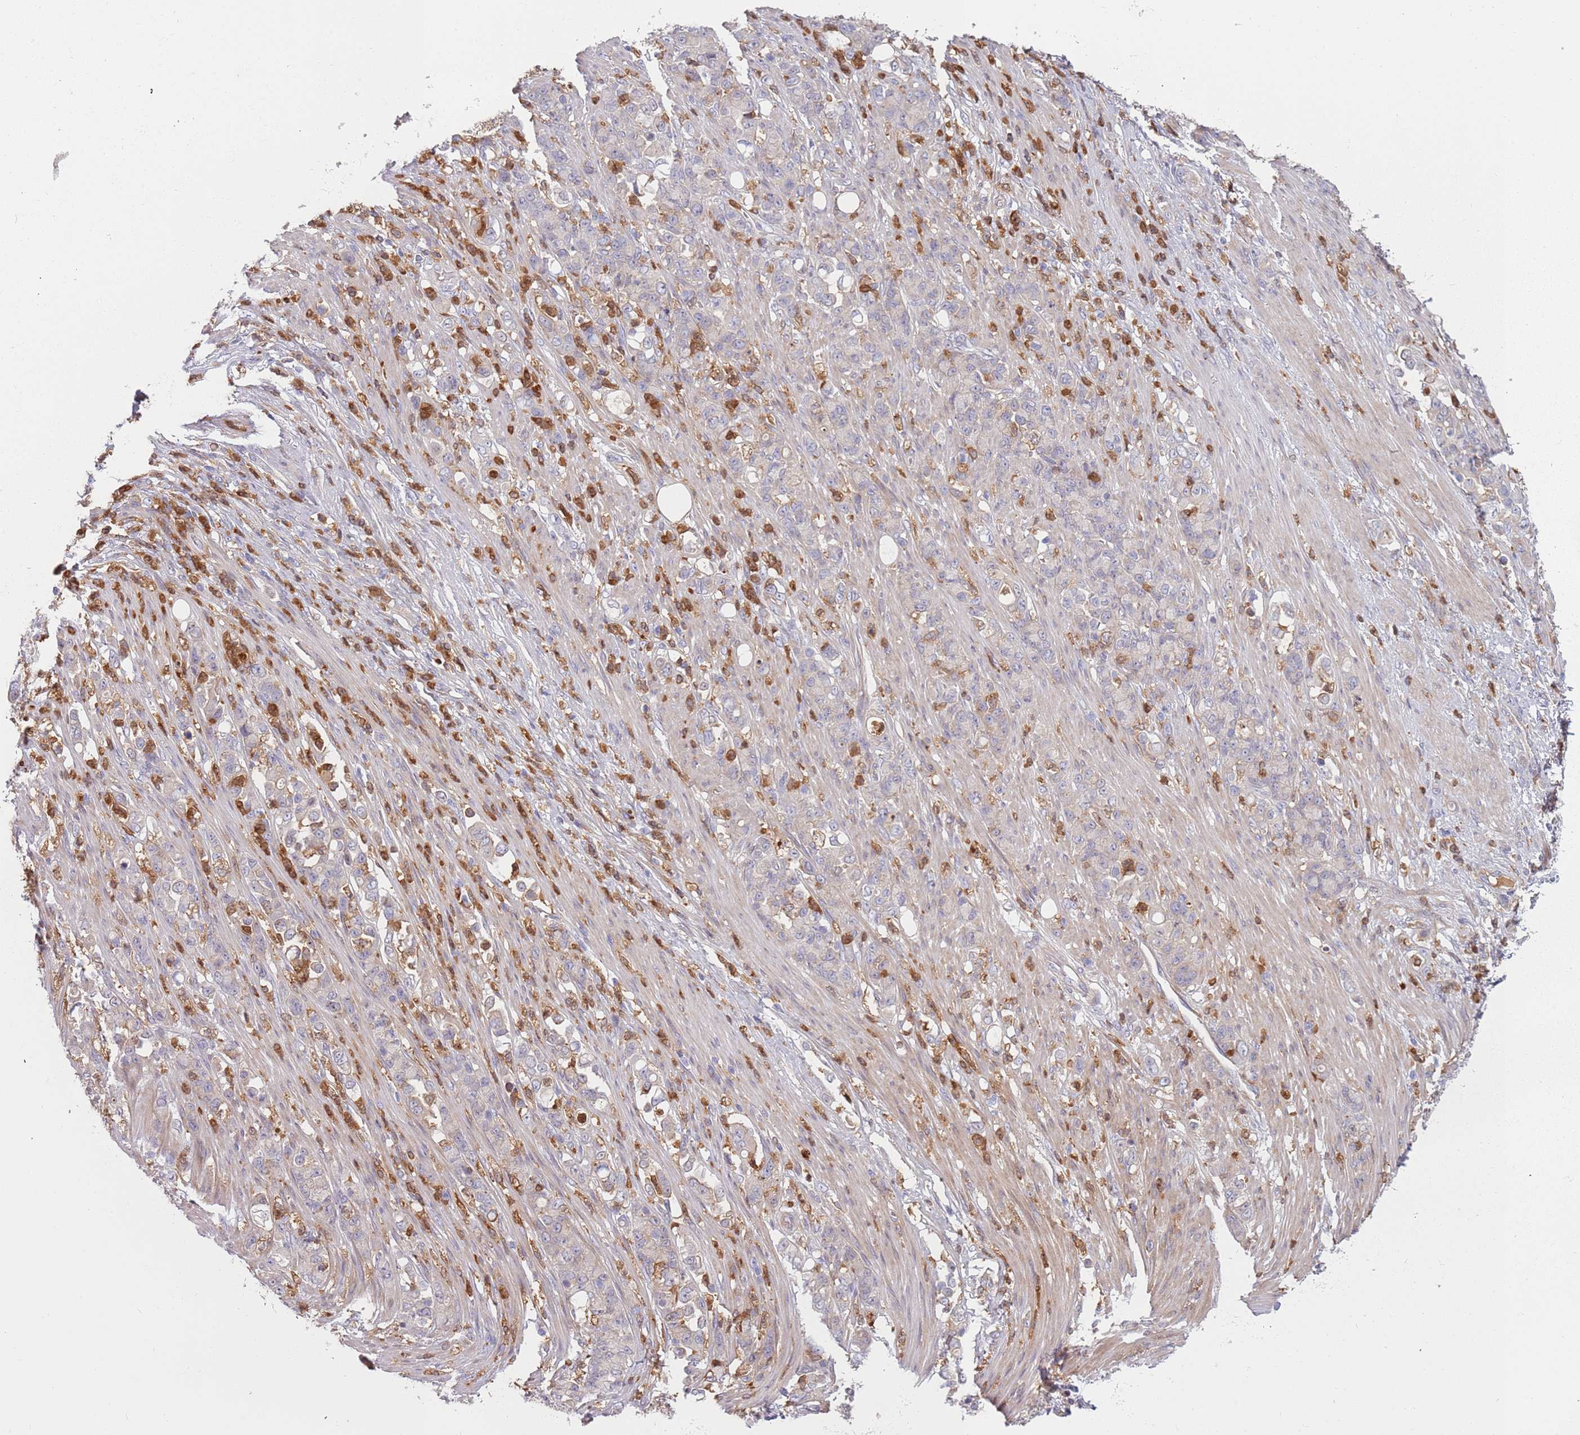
{"staining": {"intensity": "negative", "quantity": "none", "location": "none"}, "tissue": "stomach cancer", "cell_type": "Tumor cells", "image_type": "cancer", "snomed": [{"axis": "morphology", "description": "Normal tissue, NOS"}, {"axis": "morphology", "description": "Adenocarcinoma, NOS"}, {"axis": "topography", "description": "Stomach"}], "caption": "Immunohistochemical staining of human stomach cancer (adenocarcinoma) exhibits no significant positivity in tumor cells.", "gene": "NADK", "patient": {"sex": "female", "age": 79}}